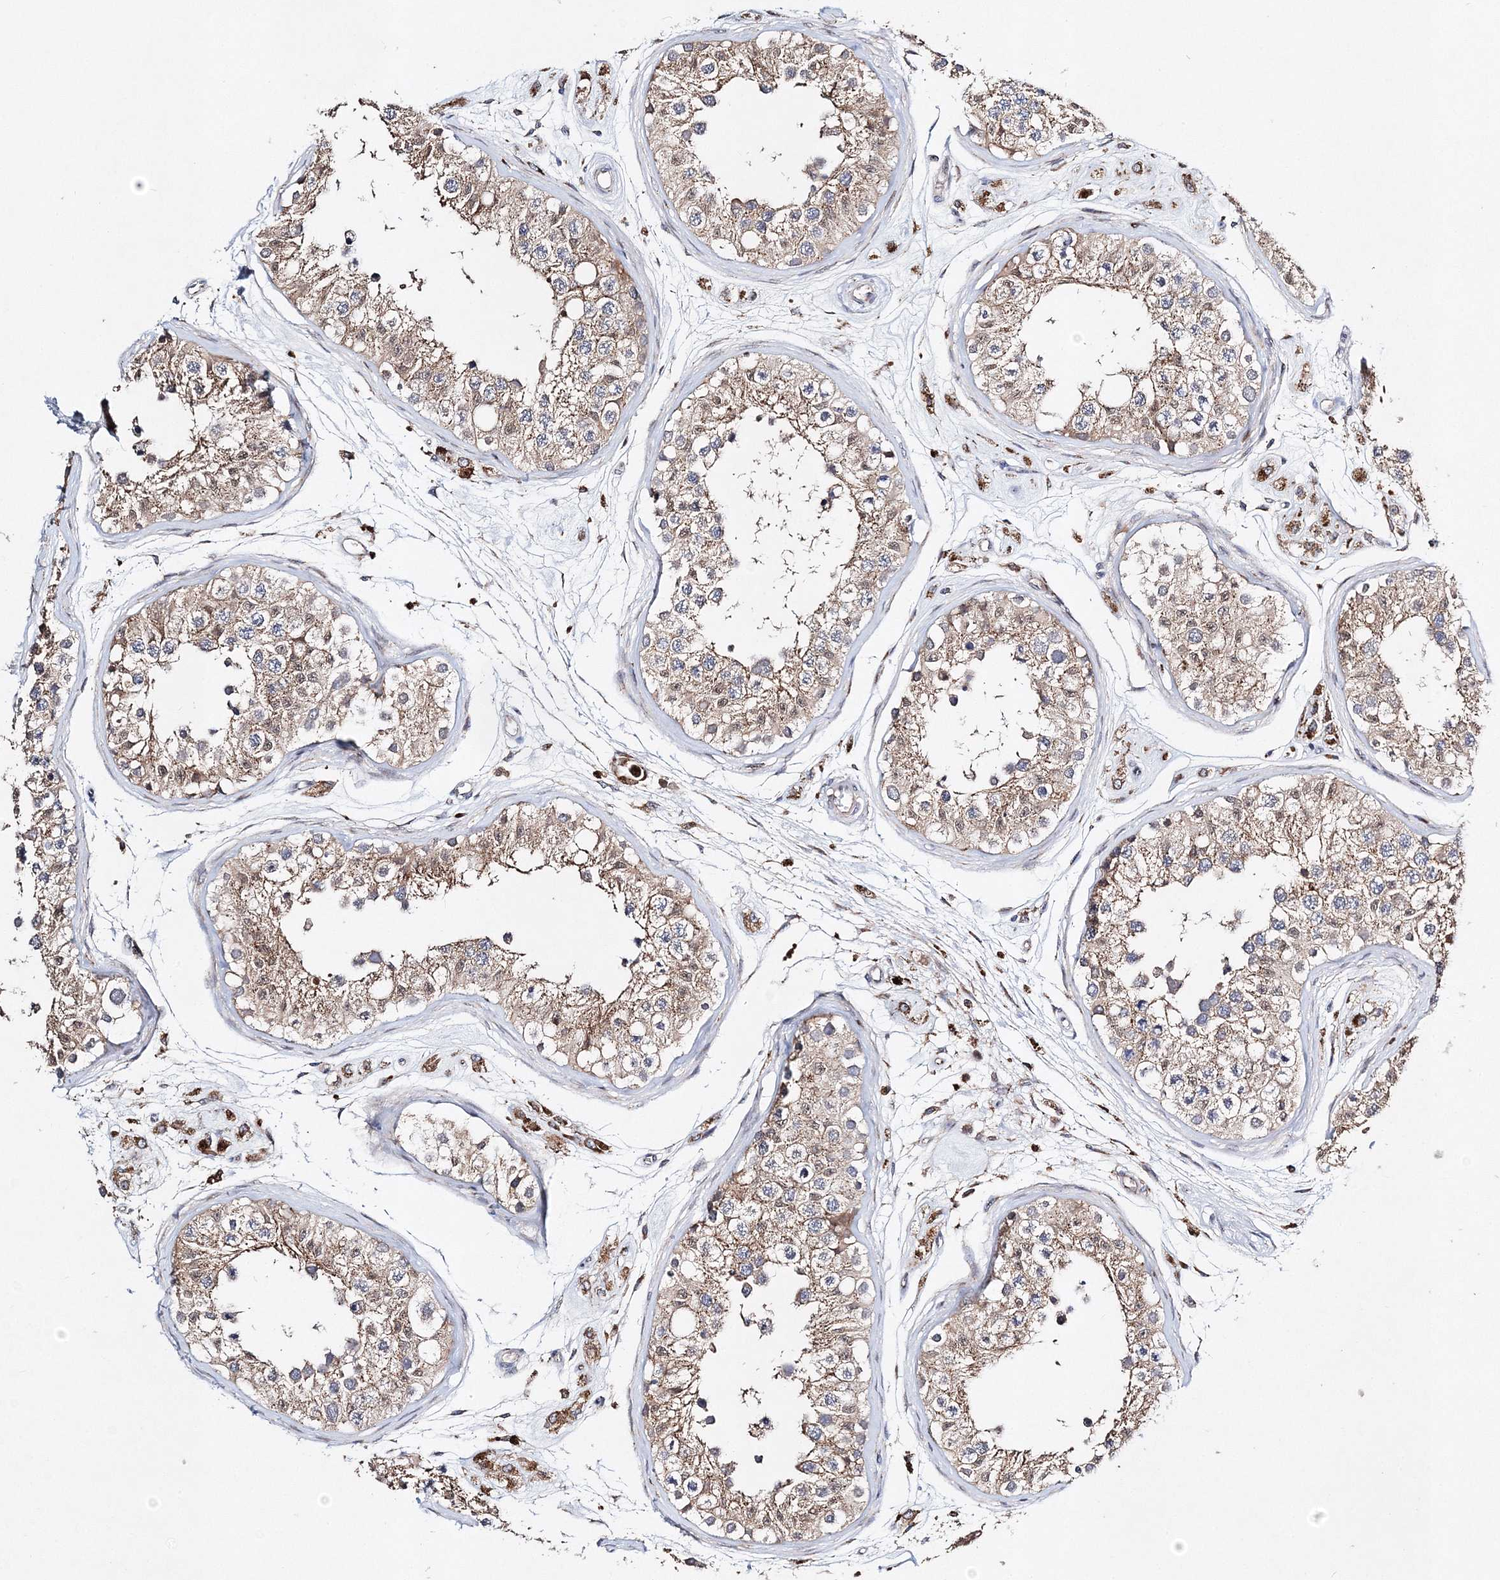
{"staining": {"intensity": "moderate", "quantity": ">75%", "location": "cytoplasmic/membranous"}, "tissue": "testis", "cell_type": "Cells in seminiferous ducts", "image_type": "normal", "snomed": [{"axis": "morphology", "description": "Normal tissue, NOS"}, {"axis": "morphology", "description": "Adenocarcinoma, metastatic, NOS"}, {"axis": "topography", "description": "Testis"}], "caption": "Immunohistochemical staining of unremarkable human testis exhibits medium levels of moderate cytoplasmic/membranous positivity in about >75% of cells in seminiferous ducts.", "gene": "C3orf38", "patient": {"sex": "male", "age": 26}}